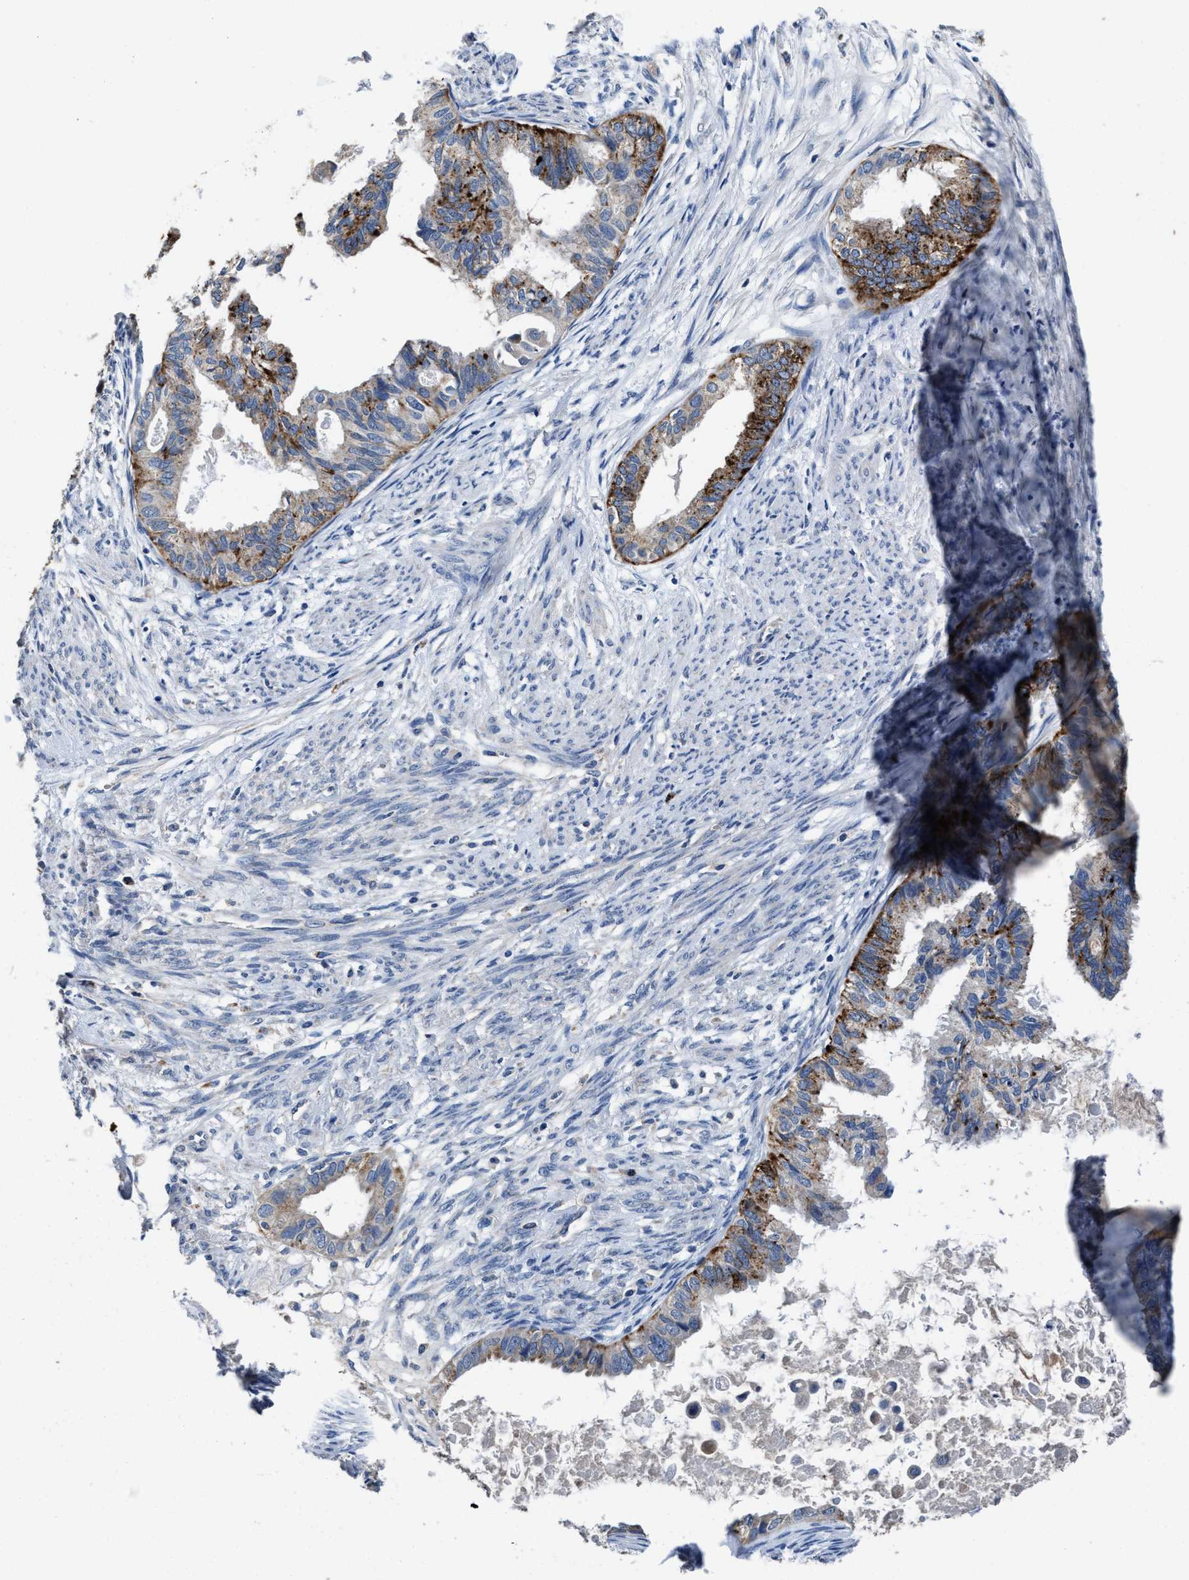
{"staining": {"intensity": "moderate", "quantity": "25%-75%", "location": "cytoplasmic/membranous"}, "tissue": "cervical cancer", "cell_type": "Tumor cells", "image_type": "cancer", "snomed": [{"axis": "morphology", "description": "Normal tissue, NOS"}, {"axis": "morphology", "description": "Adenocarcinoma, NOS"}, {"axis": "topography", "description": "Cervix"}, {"axis": "topography", "description": "Endometrium"}], "caption": "Immunohistochemical staining of human cervical cancer (adenocarcinoma) displays medium levels of moderate cytoplasmic/membranous protein positivity in approximately 25%-75% of tumor cells.", "gene": "UBR4", "patient": {"sex": "female", "age": 86}}